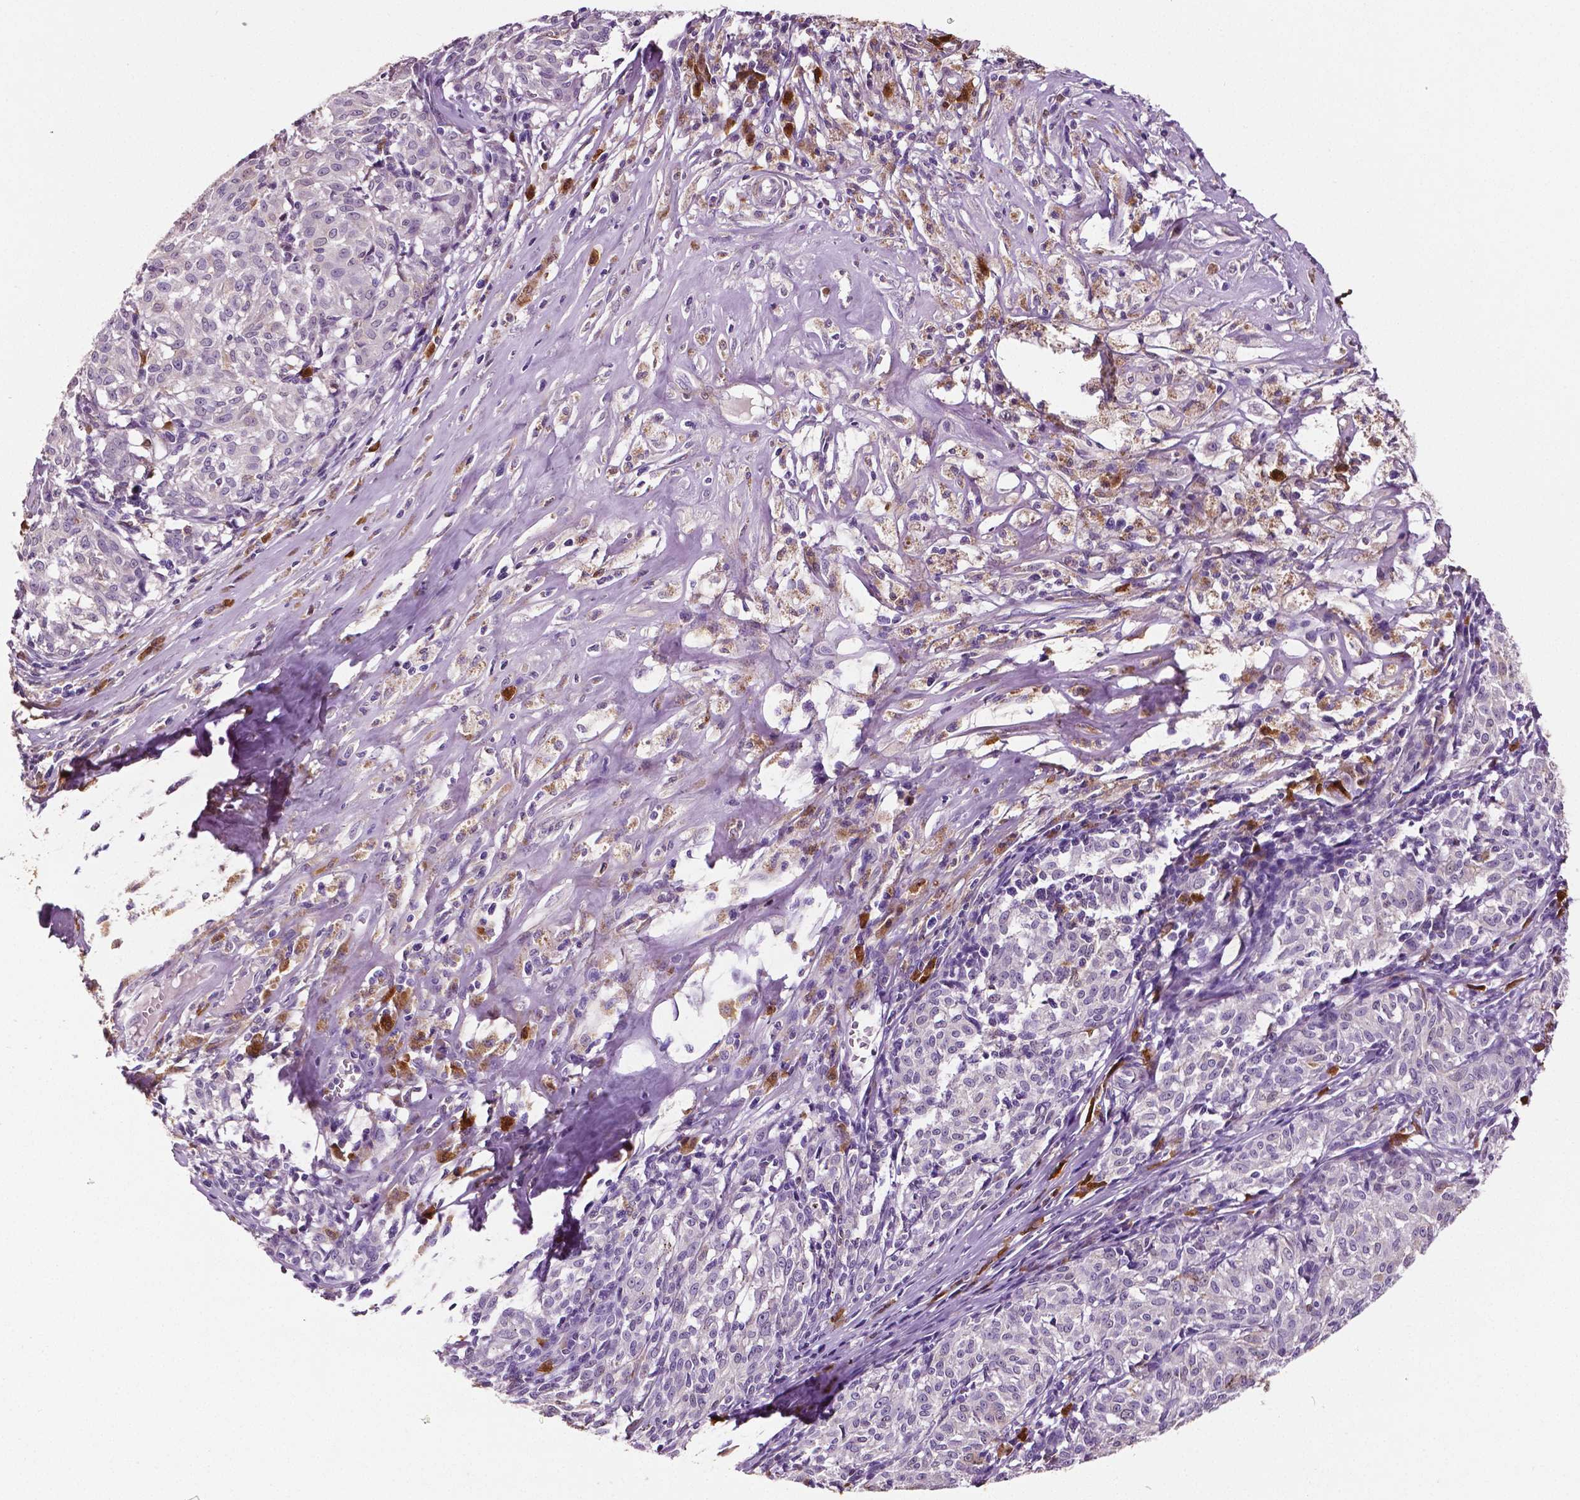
{"staining": {"intensity": "negative", "quantity": "none", "location": "none"}, "tissue": "melanoma", "cell_type": "Tumor cells", "image_type": "cancer", "snomed": [{"axis": "morphology", "description": "Malignant melanoma, NOS"}, {"axis": "topography", "description": "Skin"}], "caption": "Tumor cells are negative for protein expression in human melanoma. (Stains: DAB IHC with hematoxylin counter stain, Microscopy: brightfield microscopy at high magnification).", "gene": "PHGDH", "patient": {"sex": "female", "age": 72}}